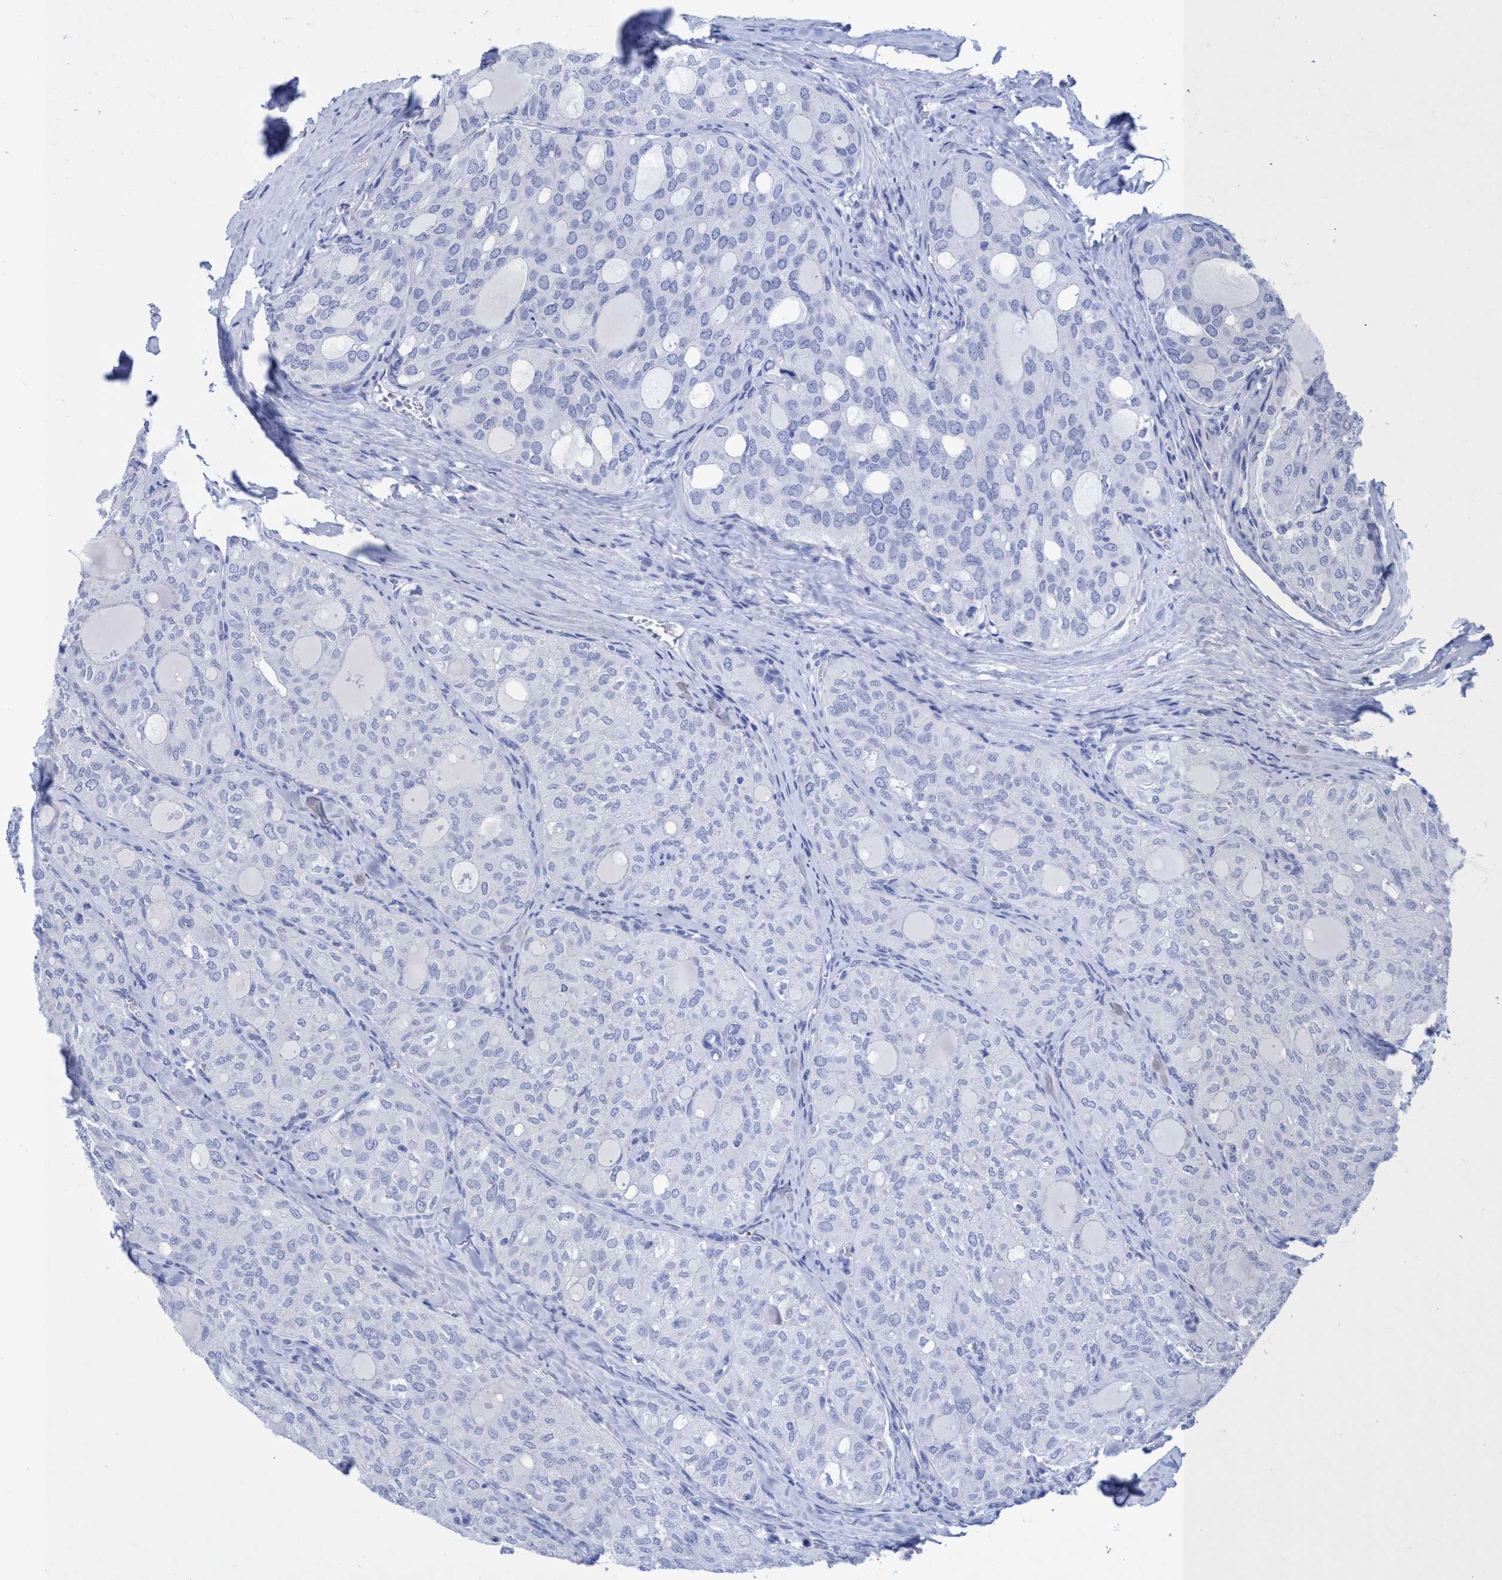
{"staining": {"intensity": "negative", "quantity": "none", "location": "none"}, "tissue": "thyroid cancer", "cell_type": "Tumor cells", "image_type": "cancer", "snomed": [{"axis": "morphology", "description": "Follicular adenoma carcinoma, NOS"}, {"axis": "topography", "description": "Thyroid gland"}], "caption": "Immunohistochemistry photomicrograph of neoplastic tissue: follicular adenoma carcinoma (thyroid) stained with DAB shows no significant protein expression in tumor cells.", "gene": "INSL6", "patient": {"sex": "male", "age": 75}}